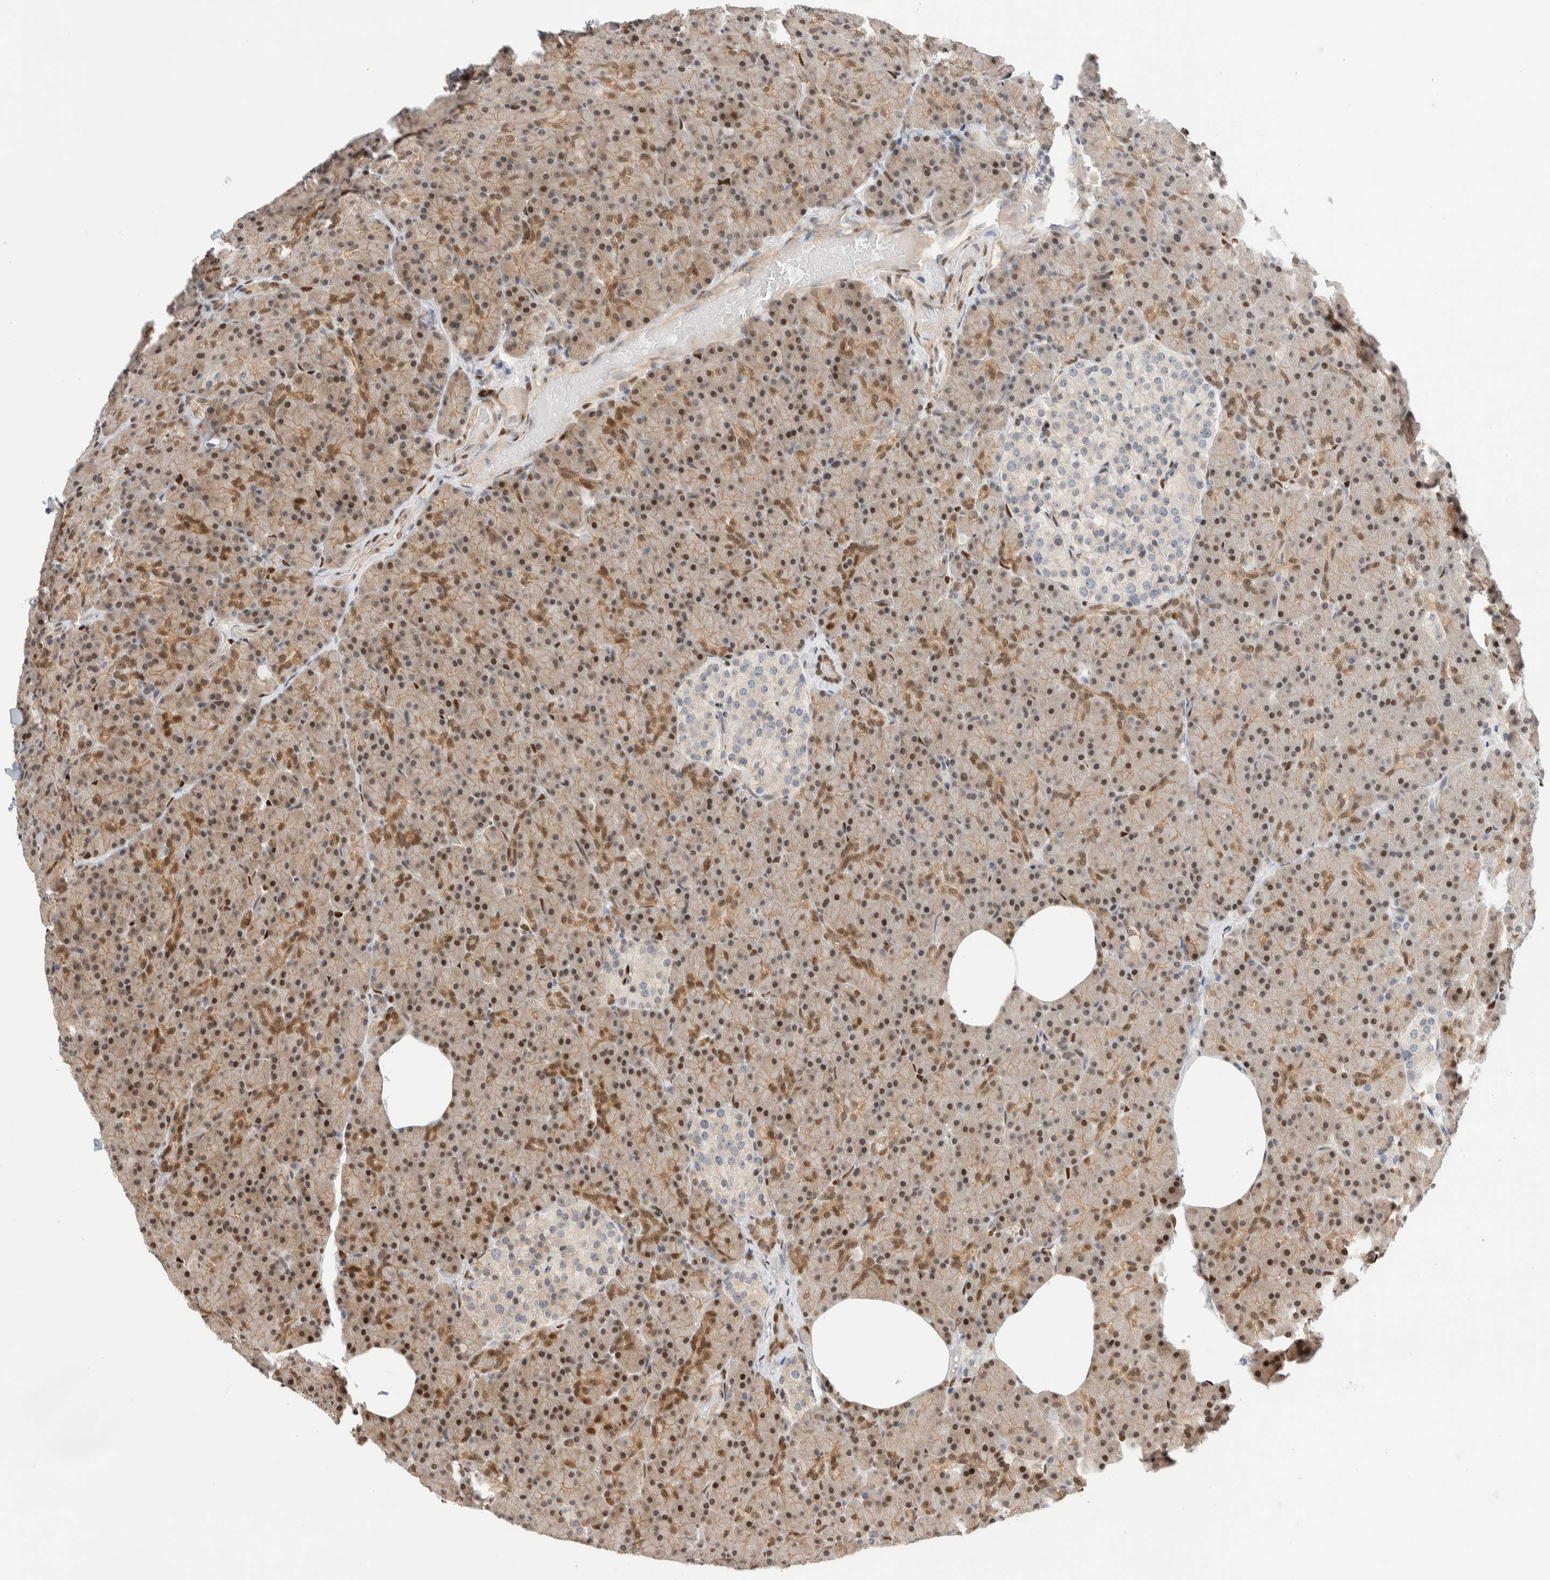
{"staining": {"intensity": "moderate", "quantity": "25%-75%", "location": "cytoplasmic/membranous"}, "tissue": "pancreas", "cell_type": "Exocrine glandular cells", "image_type": "normal", "snomed": [{"axis": "morphology", "description": "Normal tissue, NOS"}, {"axis": "topography", "description": "Pancreas"}], "caption": "The image displays immunohistochemical staining of benign pancreas. There is moderate cytoplasmic/membranous staining is identified in about 25%-75% of exocrine glandular cells.", "gene": "NSMAF", "patient": {"sex": "female", "age": 43}}